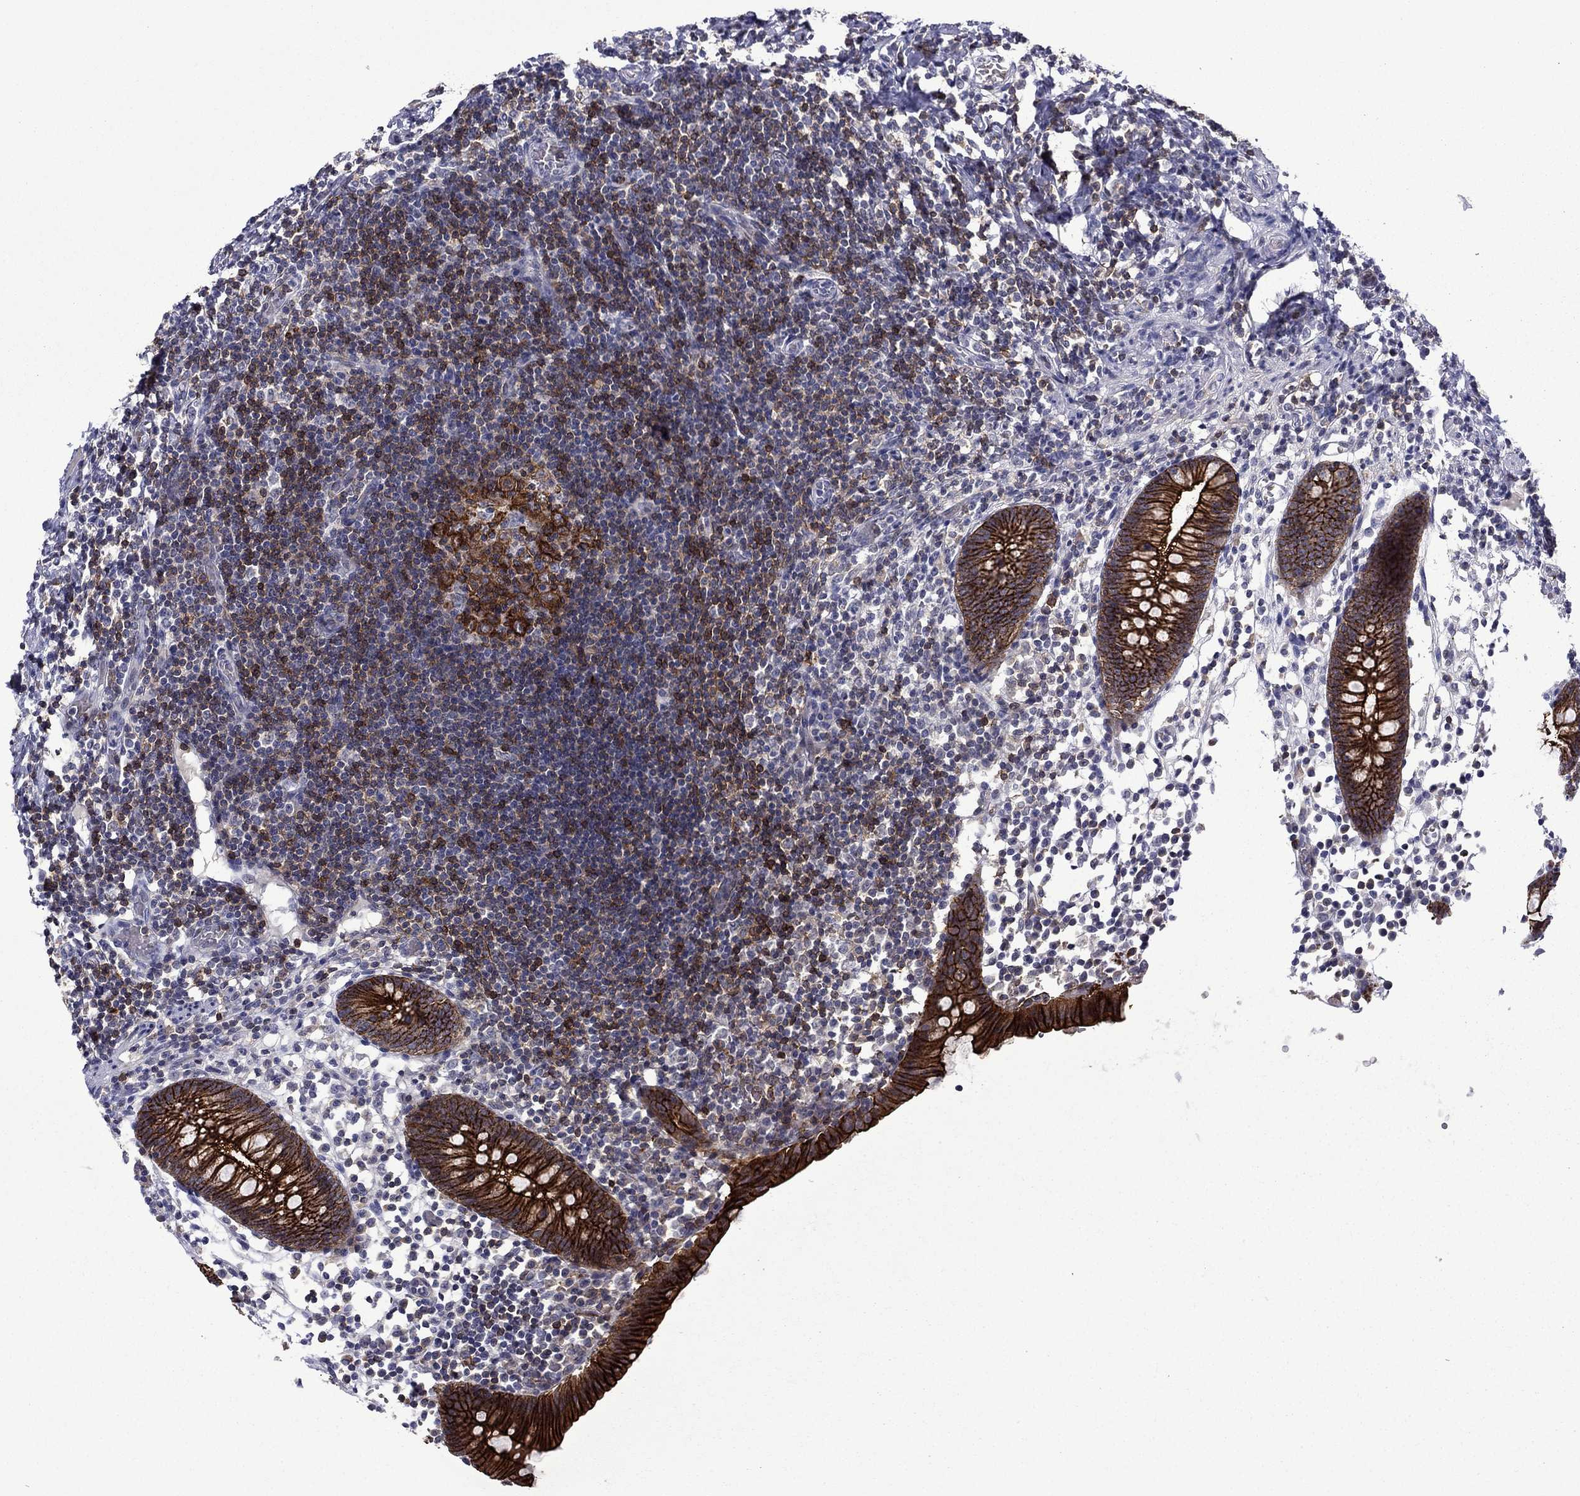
{"staining": {"intensity": "strong", "quantity": ">75%", "location": "cytoplasmic/membranous"}, "tissue": "appendix", "cell_type": "Glandular cells", "image_type": "normal", "snomed": [{"axis": "morphology", "description": "Normal tissue, NOS"}, {"axis": "topography", "description": "Appendix"}], "caption": "A high-resolution image shows immunohistochemistry staining of benign appendix, which shows strong cytoplasmic/membranous positivity in approximately >75% of glandular cells.", "gene": "LMO7", "patient": {"sex": "female", "age": 40}}